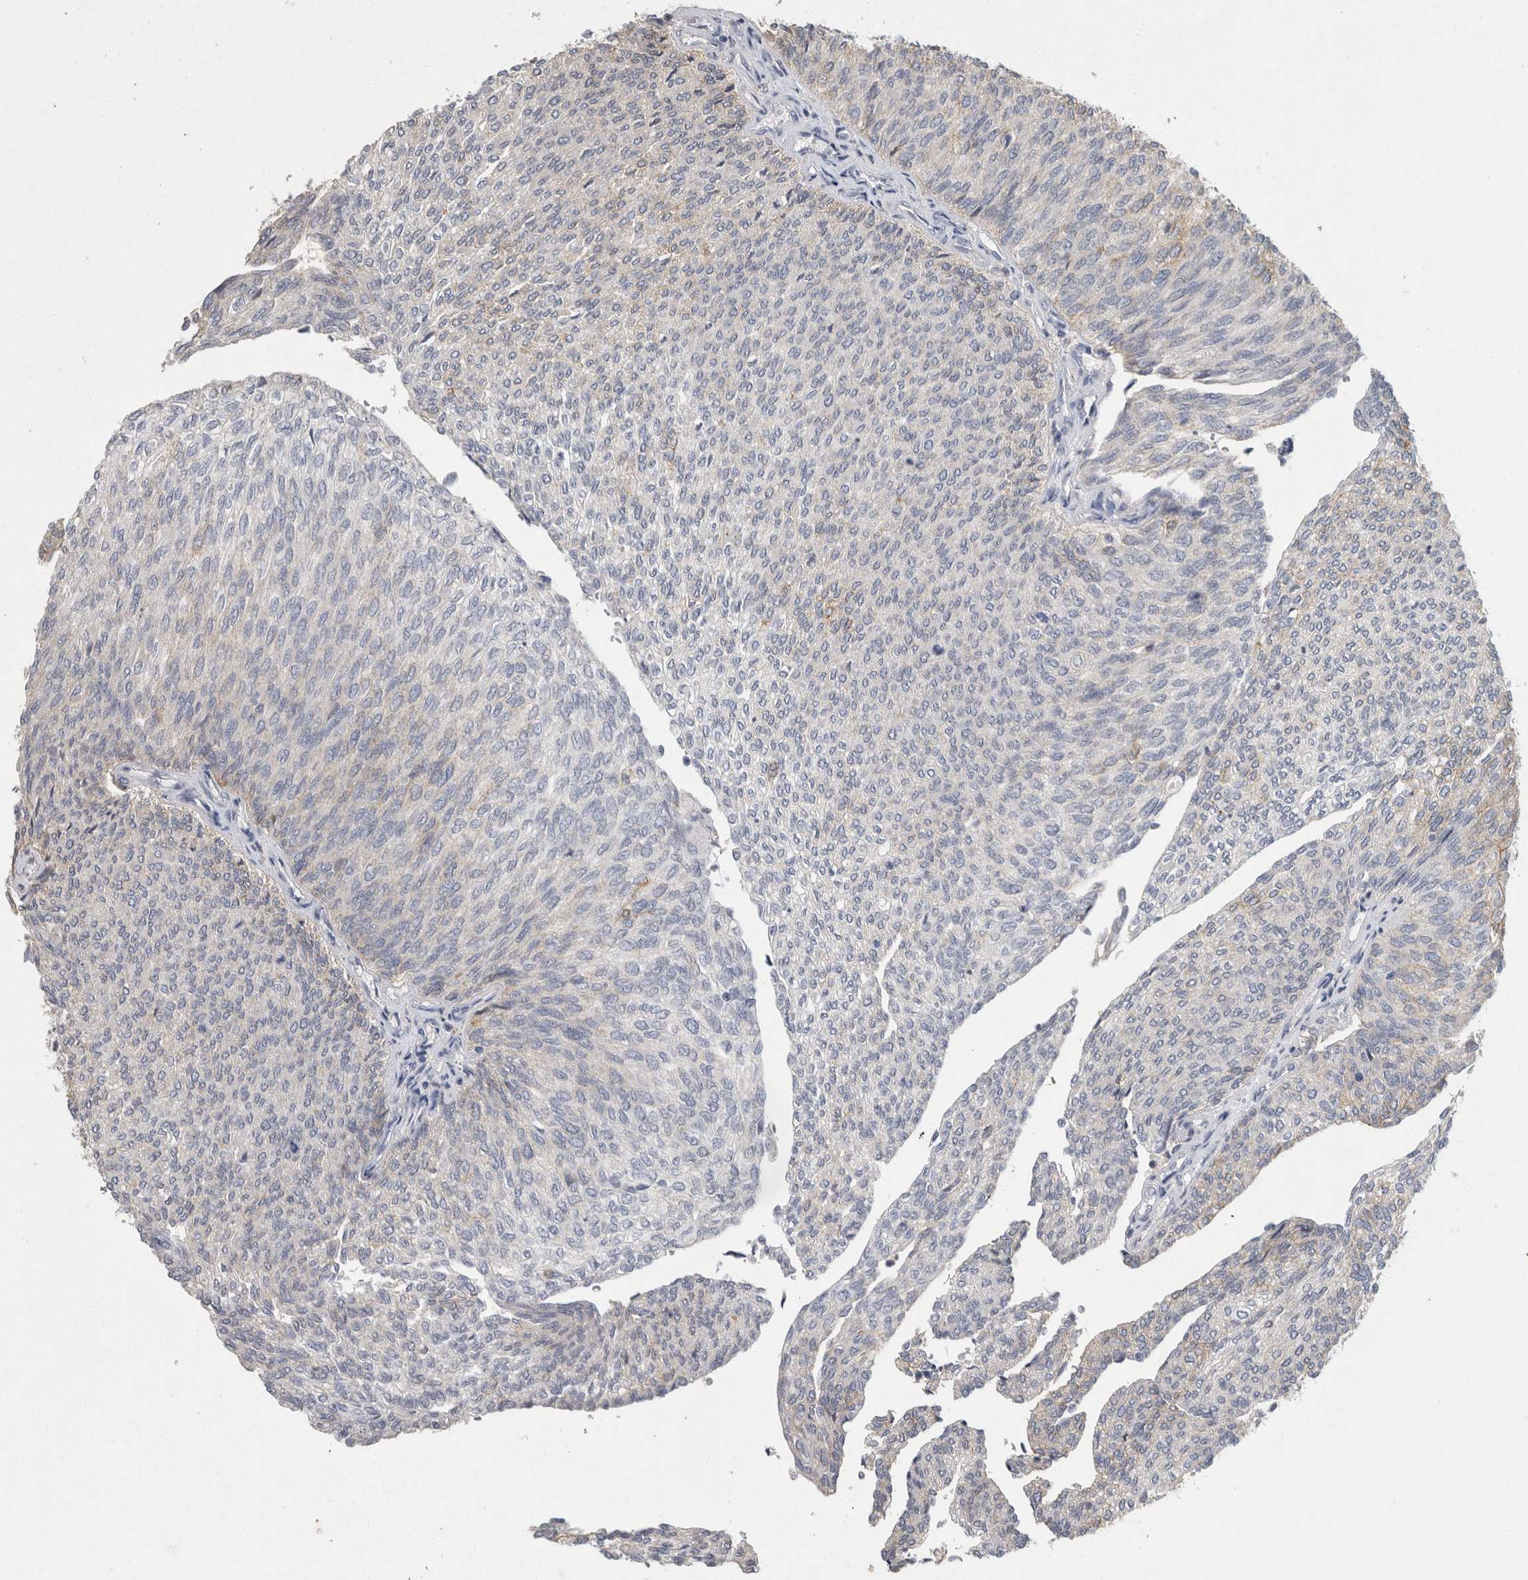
{"staining": {"intensity": "negative", "quantity": "none", "location": "none"}, "tissue": "urothelial cancer", "cell_type": "Tumor cells", "image_type": "cancer", "snomed": [{"axis": "morphology", "description": "Urothelial carcinoma, Low grade"}, {"axis": "topography", "description": "Urinary bladder"}], "caption": "This photomicrograph is of urothelial cancer stained with immunohistochemistry to label a protein in brown with the nuclei are counter-stained blue. There is no staining in tumor cells.", "gene": "CNTFR", "patient": {"sex": "female", "age": 79}}